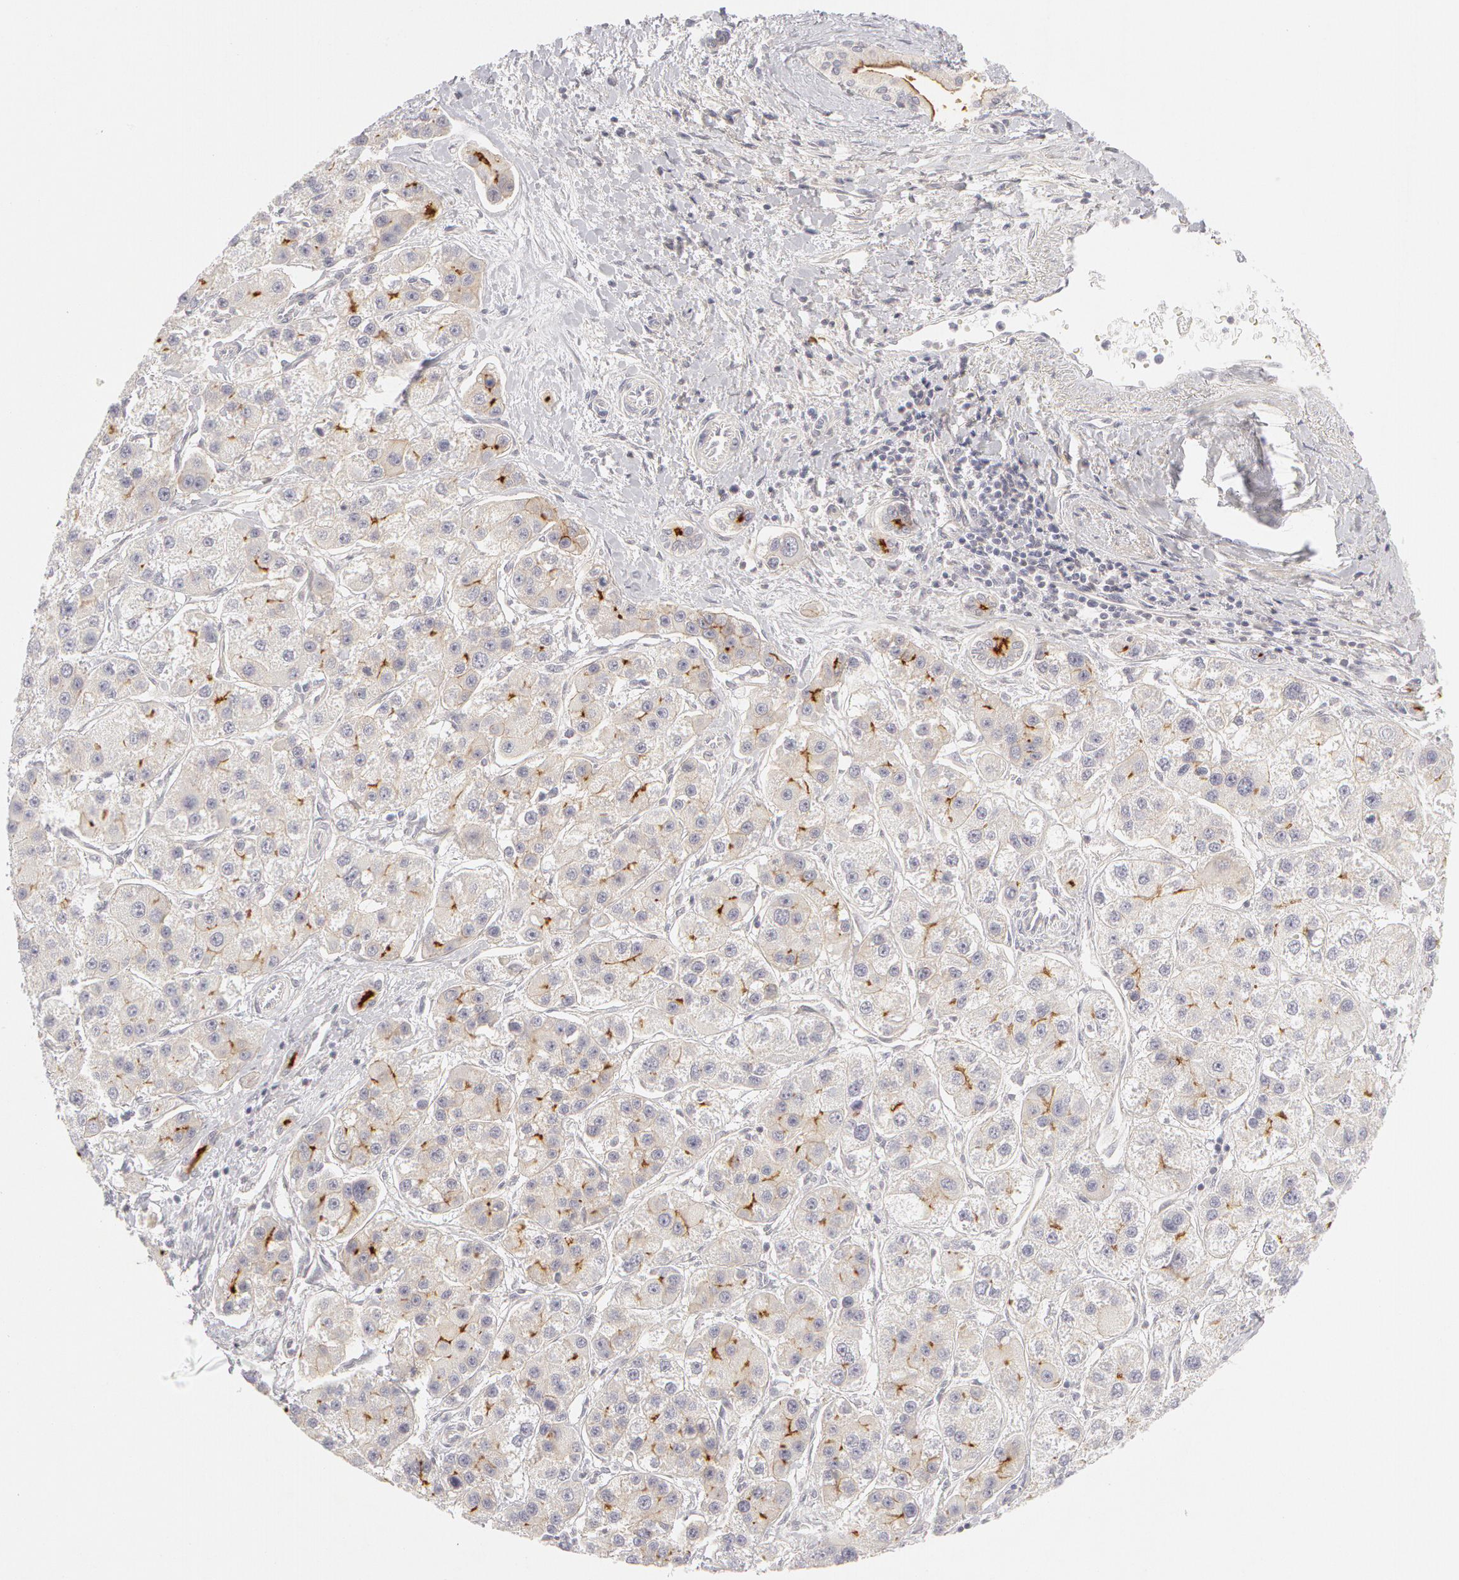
{"staining": {"intensity": "moderate", "quantity": "25%-75%", "location": "cytoplasmic/membranous"}, "tissue": "liver cancer", "cell_type": "Tumor cells", "image_type": "cancer", "snomed": [{"axis": "morphology", "description": "Carcinoma, Hepatocellular, NOS"}, {"axis": "topography", "description": "Liver"}], "caption": "Liver cancer stained with DAB (3,3'-diaminobenzidine) immunohistochemistry demonstrates medium levels of moderate cytoplasmic/membranous expression in about 25%-75% of tumor cells. Immunohistochemistry (ihc) stains the protein in brown and the nuclei are stained blue.", "gene": "ABCB1", "patient": {"sex": "female", "age": 85}}